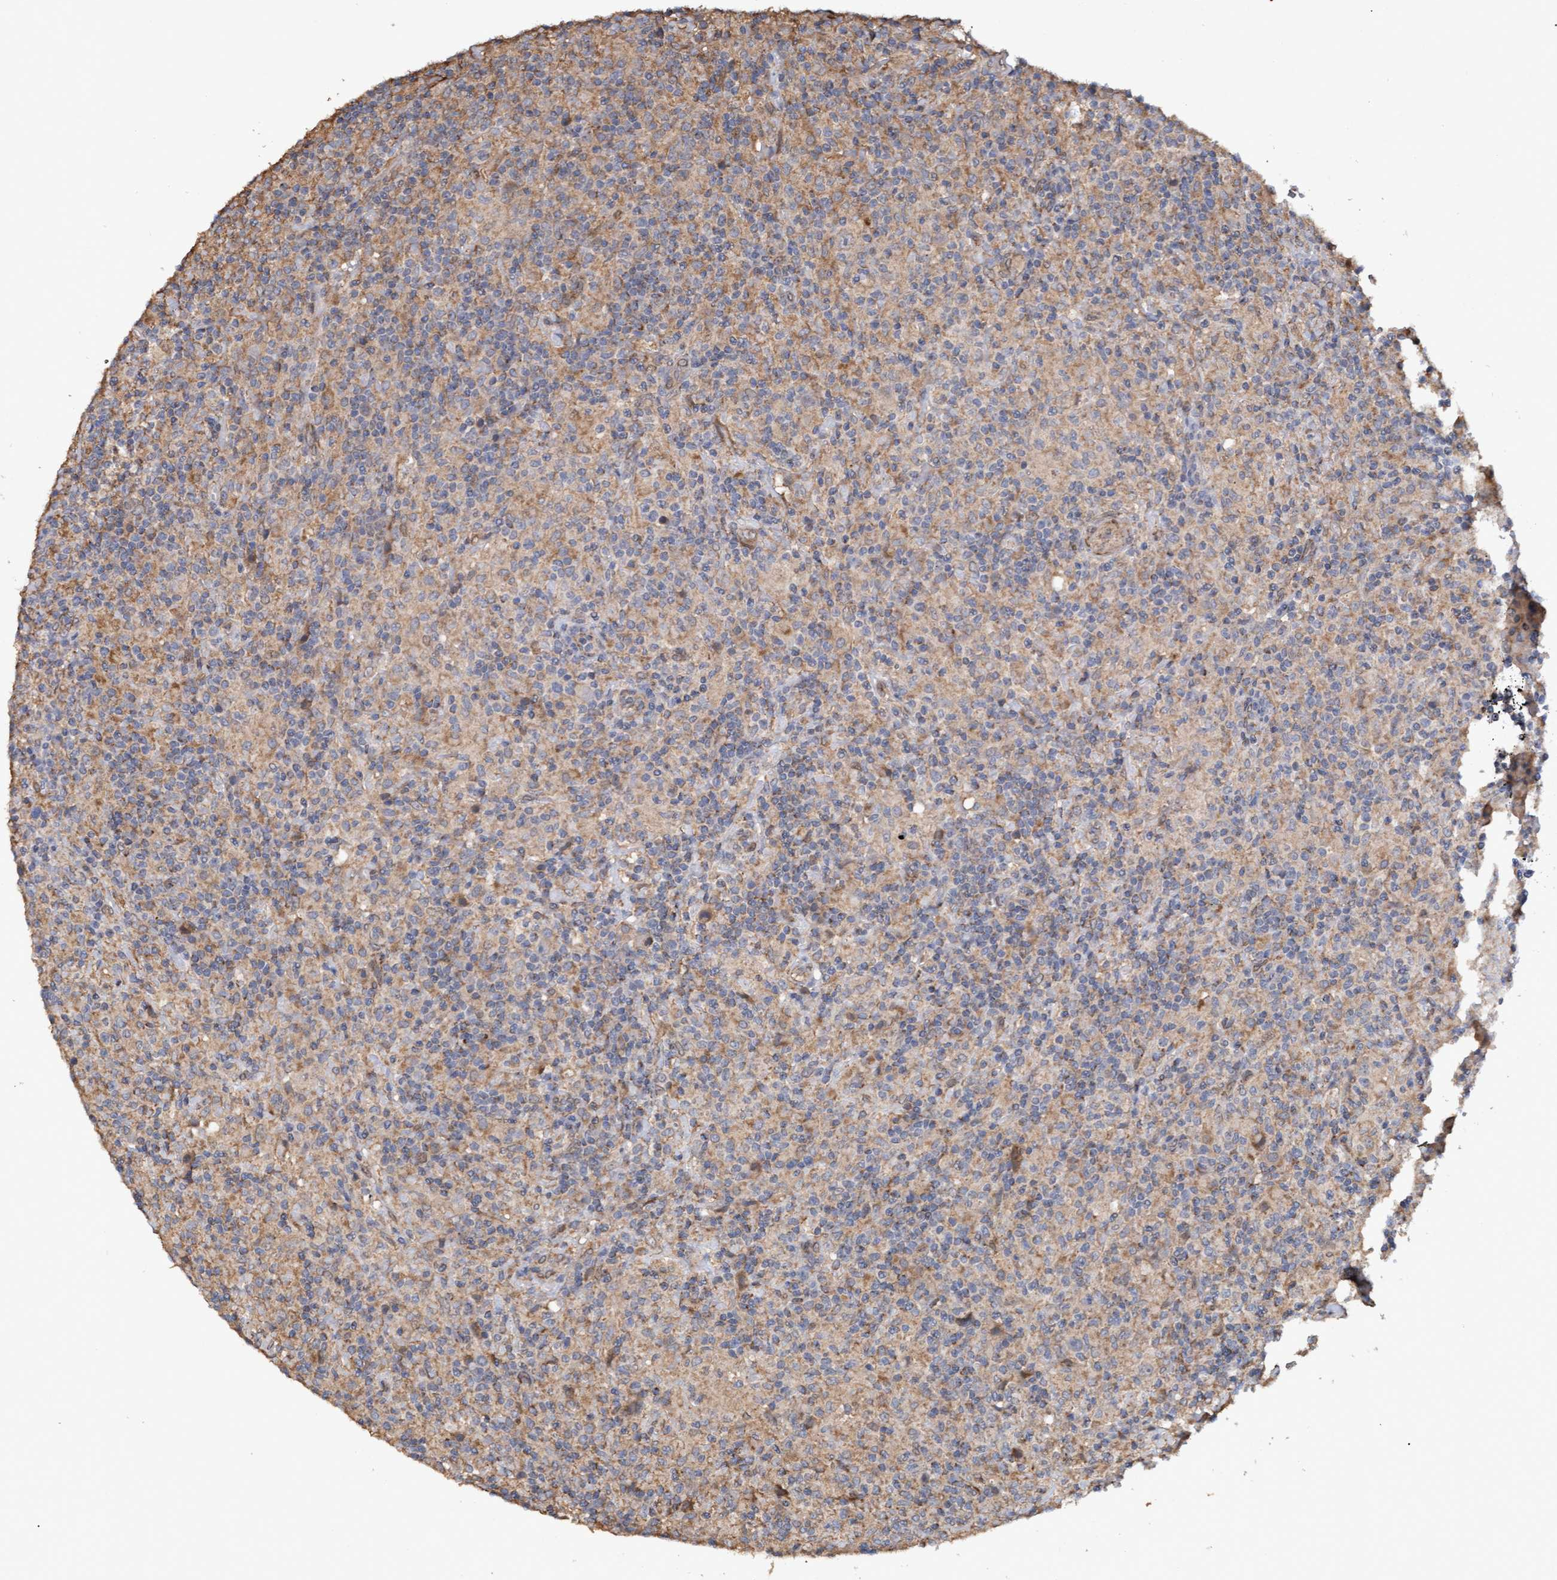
{"staining": {"intensity": "weak", "quantity": ">75%", "location": "cytoplasmic/membranous"}, "tissue": "lymphoma", "cell_type": "Tumor cells", "image_type": "cancer", "snomed": [{"axis": "morphology", "description": "Hodgkin's disease, NOS"}, {"axis": "topography", "description": "Lymph node"}], "caption": "Immunohistochemistry of lymphoma shows low levels of weak cytoplasmic/membranous positivity in about >75% of tumor cells.", "gene": "MGLL", "patient": {"sex": "male", "age": 70}}